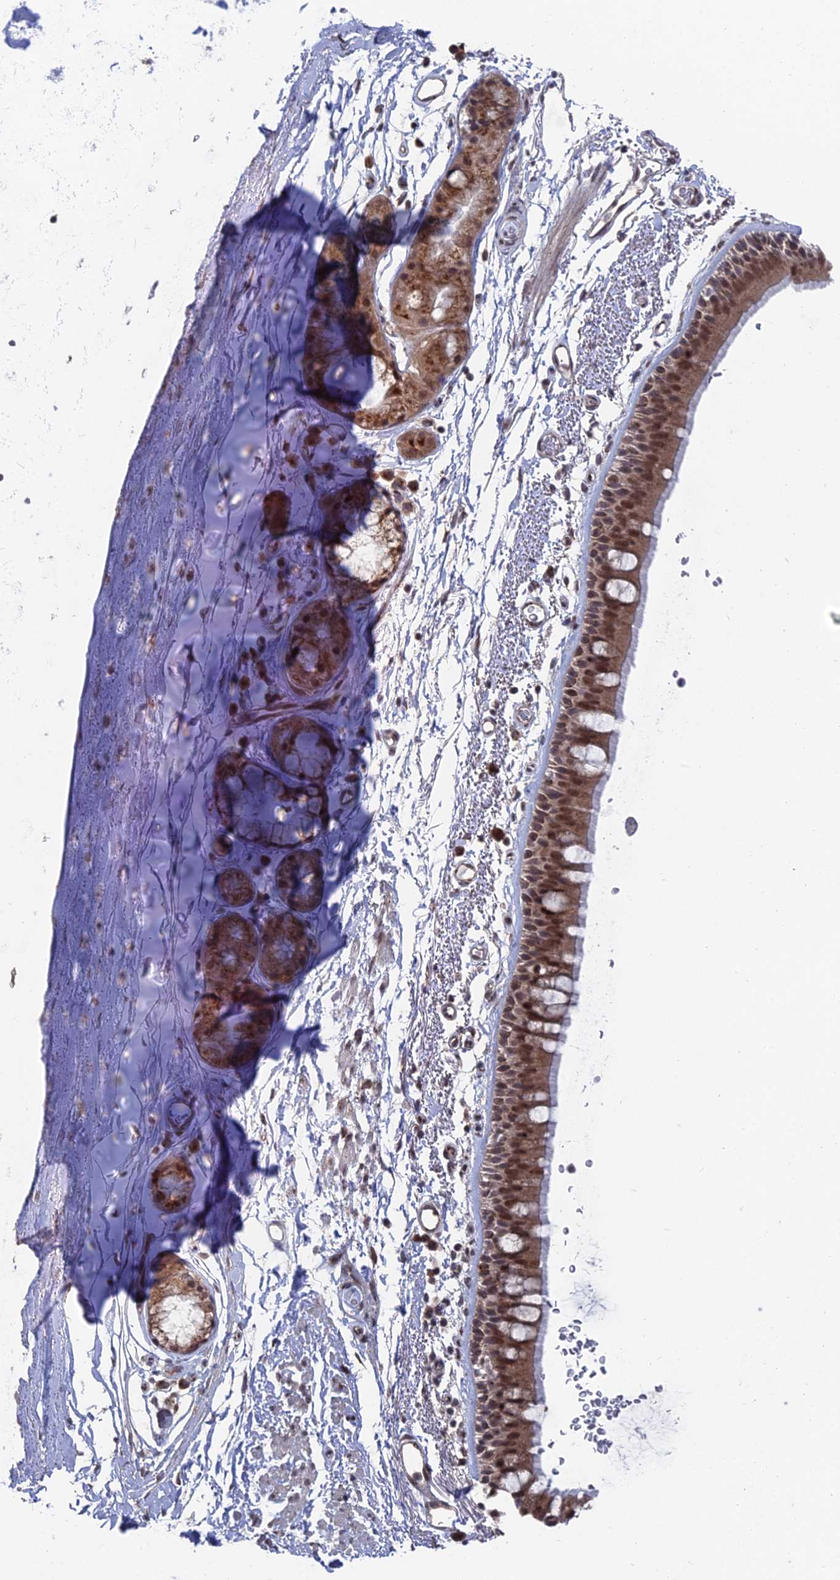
{"staining": {"intensity": "strong", "quantity": ">75%", "location": "cytoplasmic/membranous,nuclear"}, "tissue": "bronchus", "cell_type": "Respiratory epithelial cells", "image_type": "normal", "snomed": [{"axis": "morphology", "description": "Normal tissue, NOS"}, {"axis": "topography", "description": "Lymph node"}, {"axis": "topography", "description": "Bronchus"}], "caption": "DAB (3,3'-diaminobenzidine) immunohistochemical staining of unremarkable bronchus displays strong cytoplasmic/membranous,nuclear protein expression in about >75% of respiratory epithelial cells. (IHC, brightfield microscopy, high magnification).", "gene": "FHIP2A", "patient": {"sex": "female", "age": 70}}